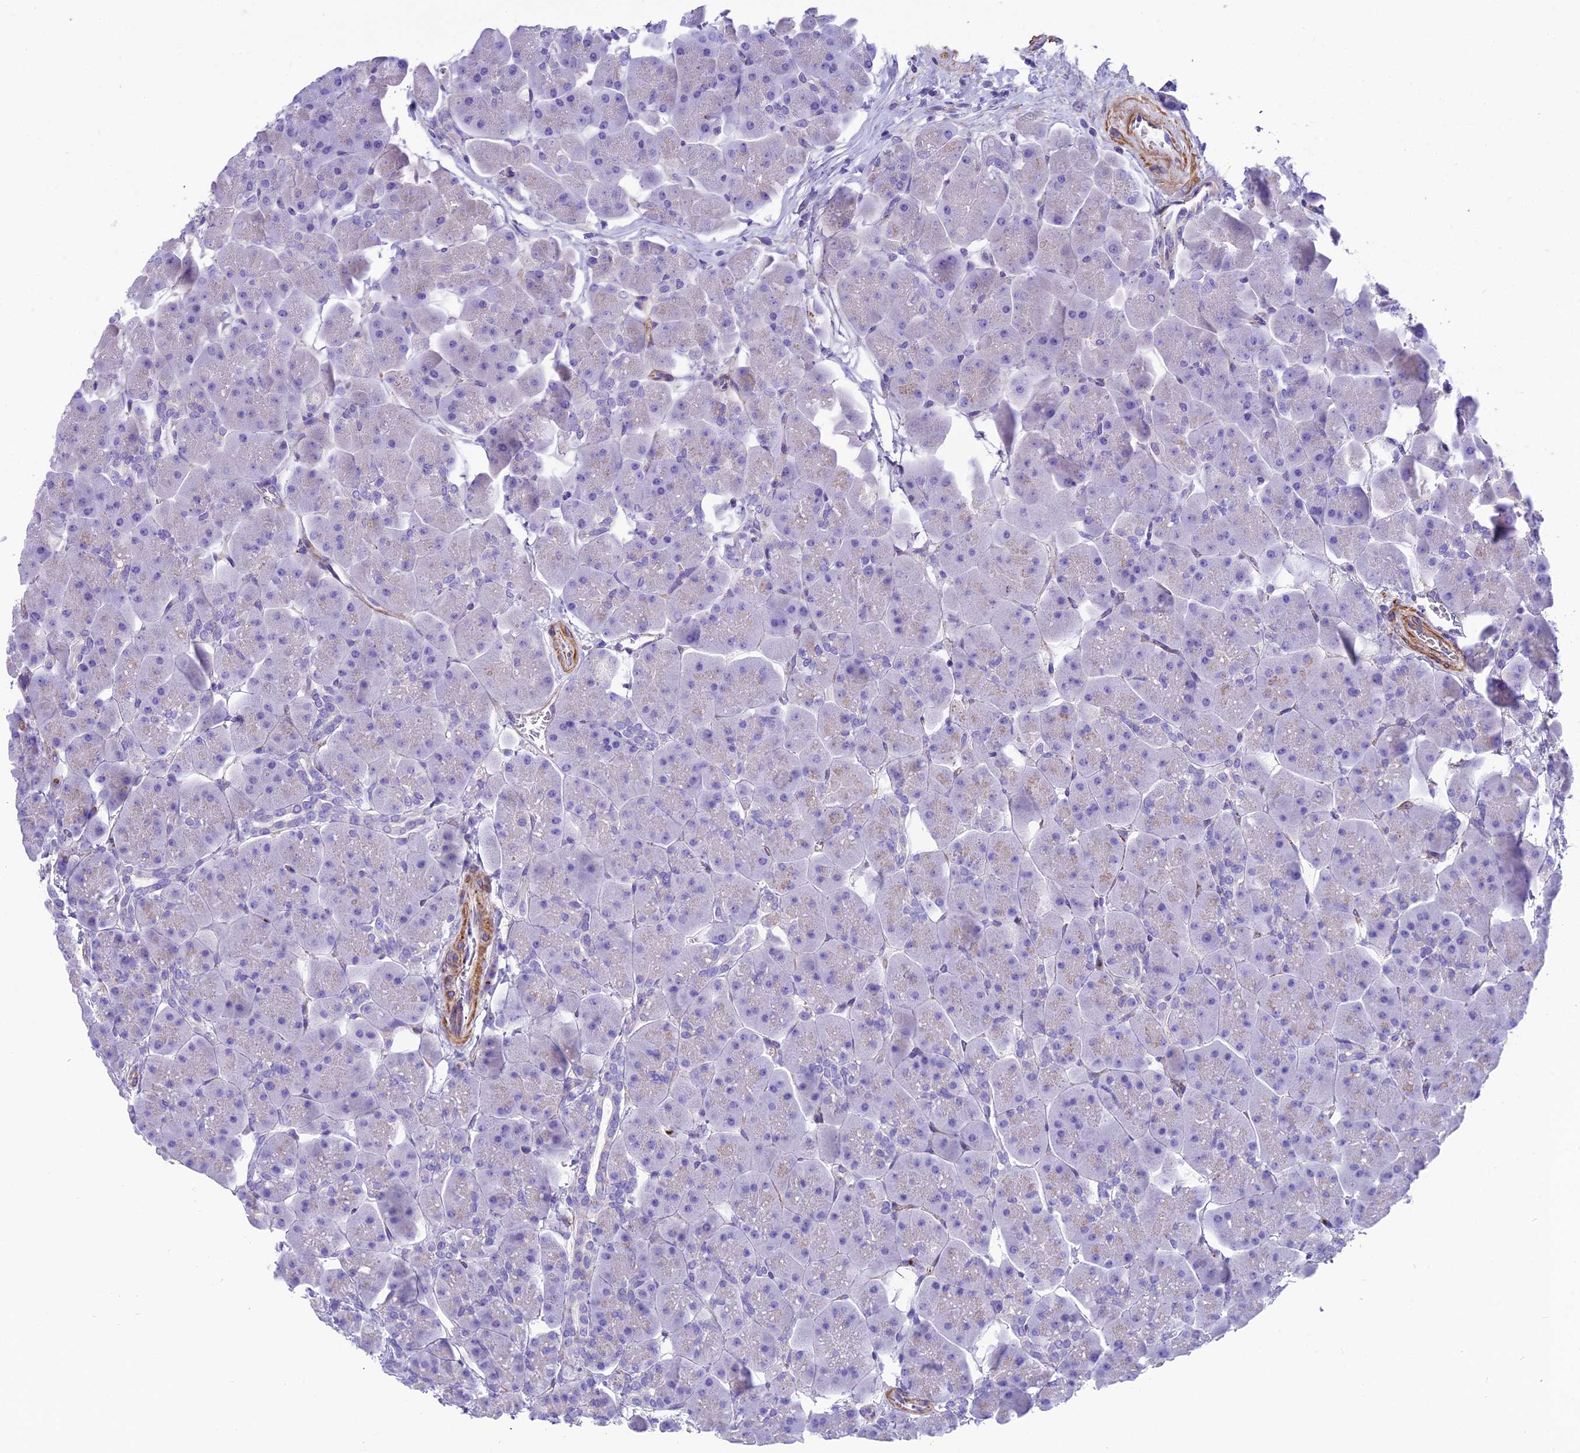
{"staining": {"intensity": "weak", "quantity": "<25%", "location": "cytoplasmic/membranous"}, "tissue": "pancreas", "cell_type": "Exocrine glandular cells", "image_type": "normal", "snomed": [{"axis": "morphology", "description": "Normal tissue, NOS"}, {"axis": "topography", "description": "Pancreas"}], "caption": "IHC histopathology image of normal pancreas: human pancreas stained with DAB (3,3'-diaminobenzidine) displays no significant protein positivity in exocrine glandular cells.", "gene": "GFRA1", "patient": {"sex": "male", "age": 66}}